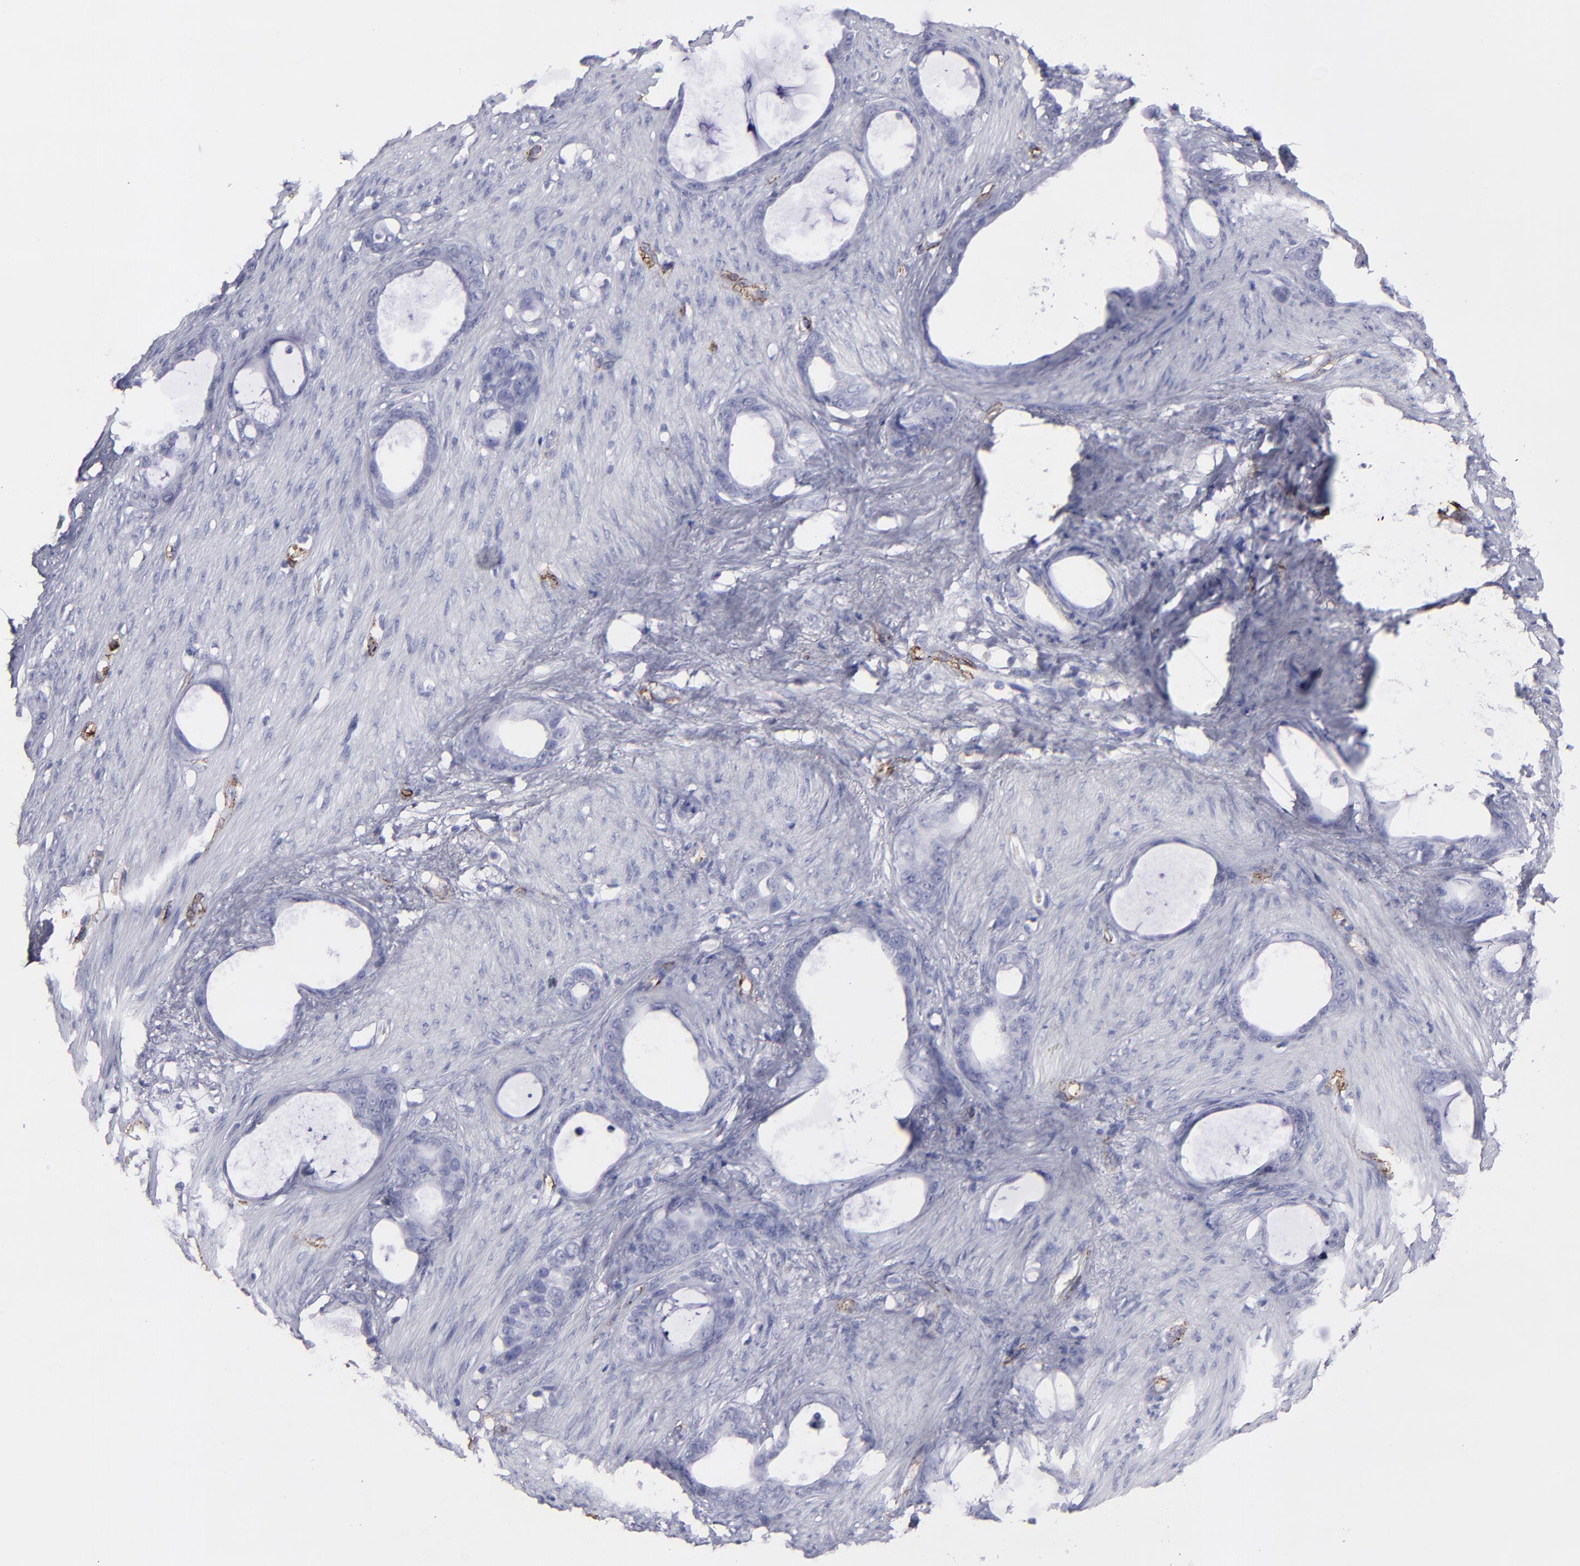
{"staining": {"intensity": "negative", "quantity": "none", "location": "none"}, "tissue": "stomach cancer", "cell_type": "Tumor cells", "image_type": "cancer", "snomed": [{"axis": "morphology", "description": "Adenocarcinoma, NOS"}, {"axis": "topography", "description": "Stomach"}], "caption": "Tumor cells show no significant positivity in stomach adenocarcinoma. (Brightfield microscopy of DAB immunohistochemistry at high magnification).", "gene": "CD36", "patient": {"sex": "female", "age": 75}}